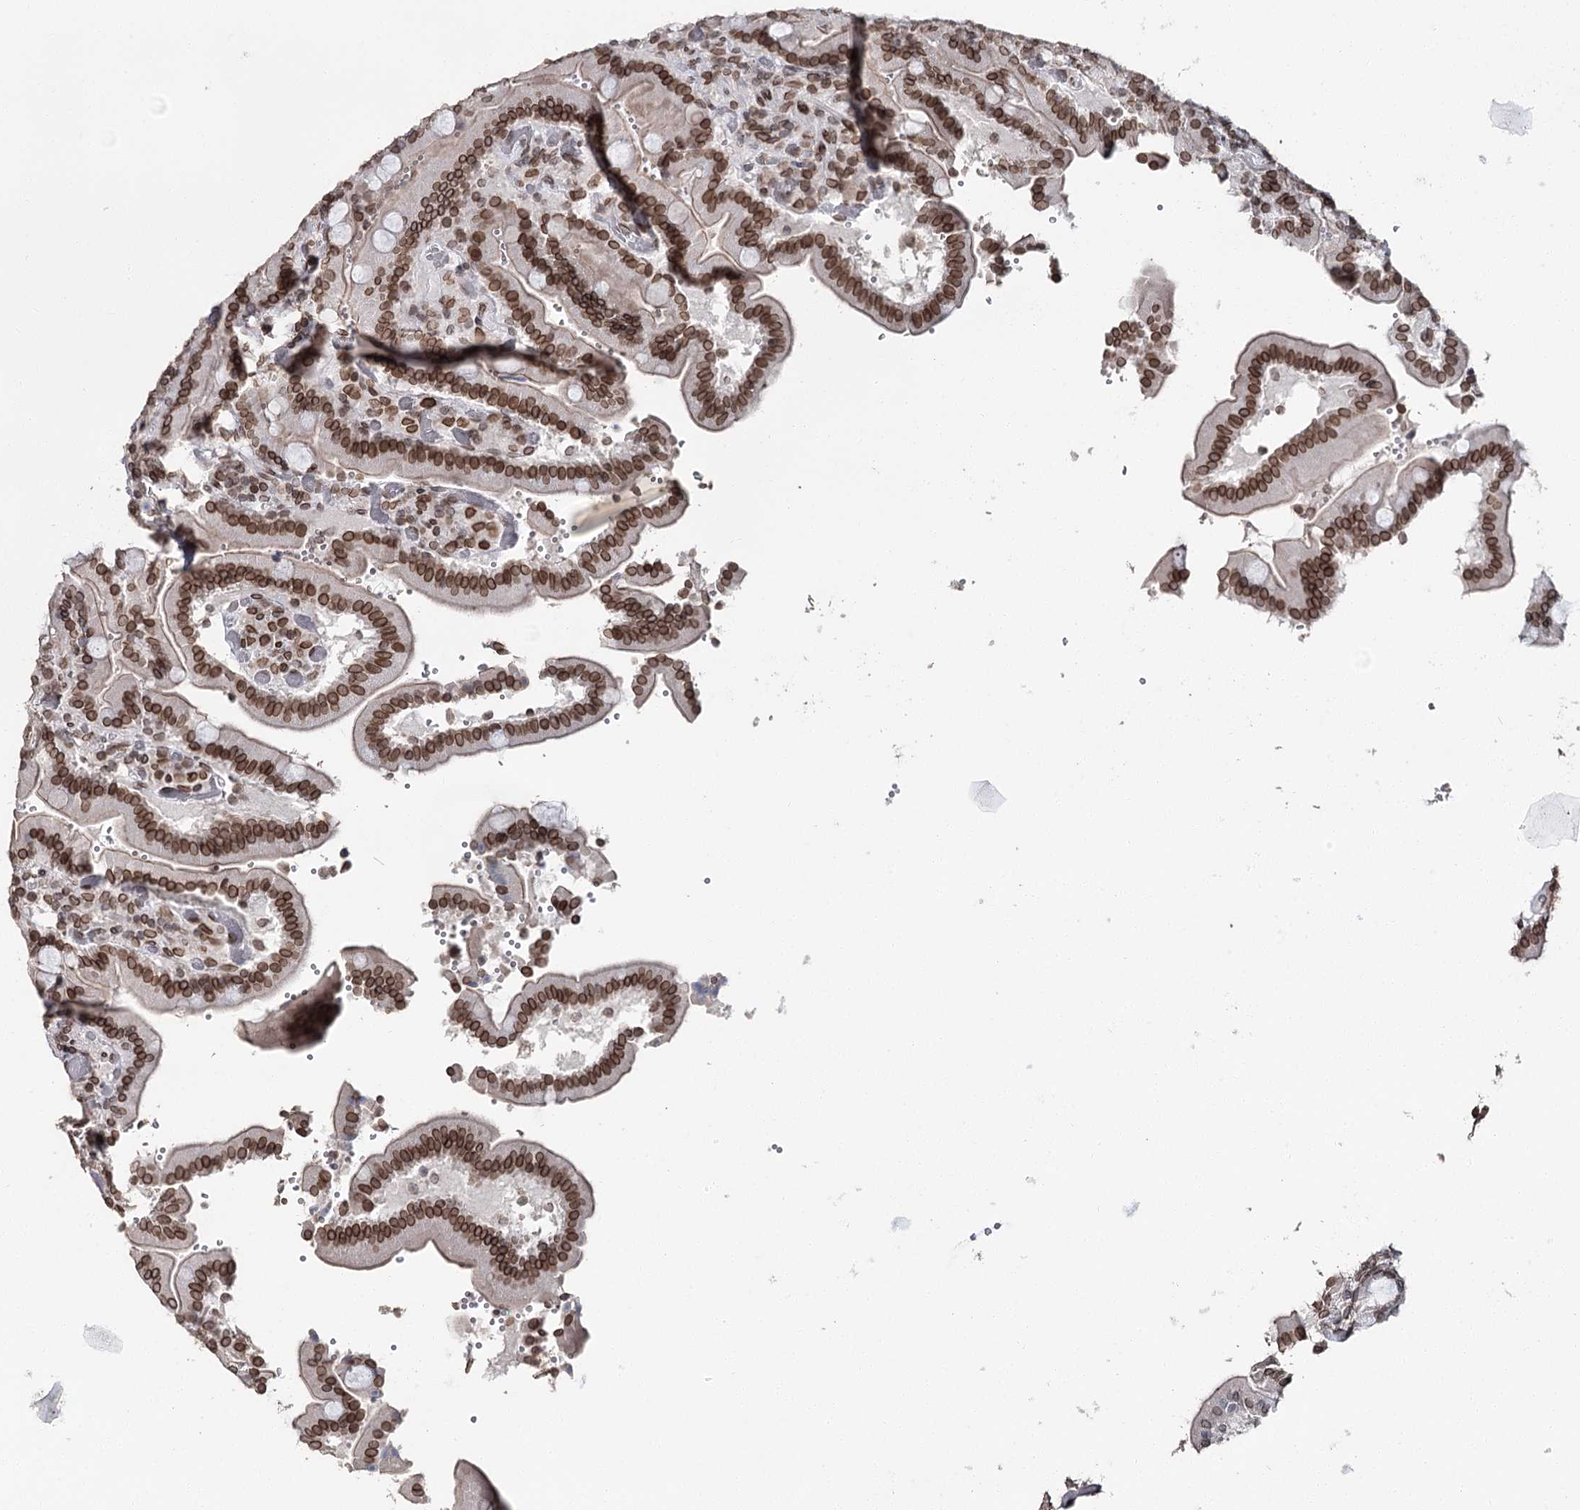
{"staining": {"intensity": "moderate", "quantity": ">75%", "location": "cytoplasmic/membranous,nuclear"}, "tissue": "duodenum", "cell_type": "Glandular cells", "image_type": "normal", "snomed": [{"axis": "morphology", "description": "Normal tissue, NOS"}, {"axis": "topography", "description": "Duodenum"}], "caption": "Moderate cytoplasmic/membranous,nuclear protein positivity is appreciated in about >75% of glandular cells in duodenum. (DAB IHC, brown staining for protein, blue staining for nuclei).", "gene": "KIAA0930", "patient": {"sex": "female", "age": 62}}